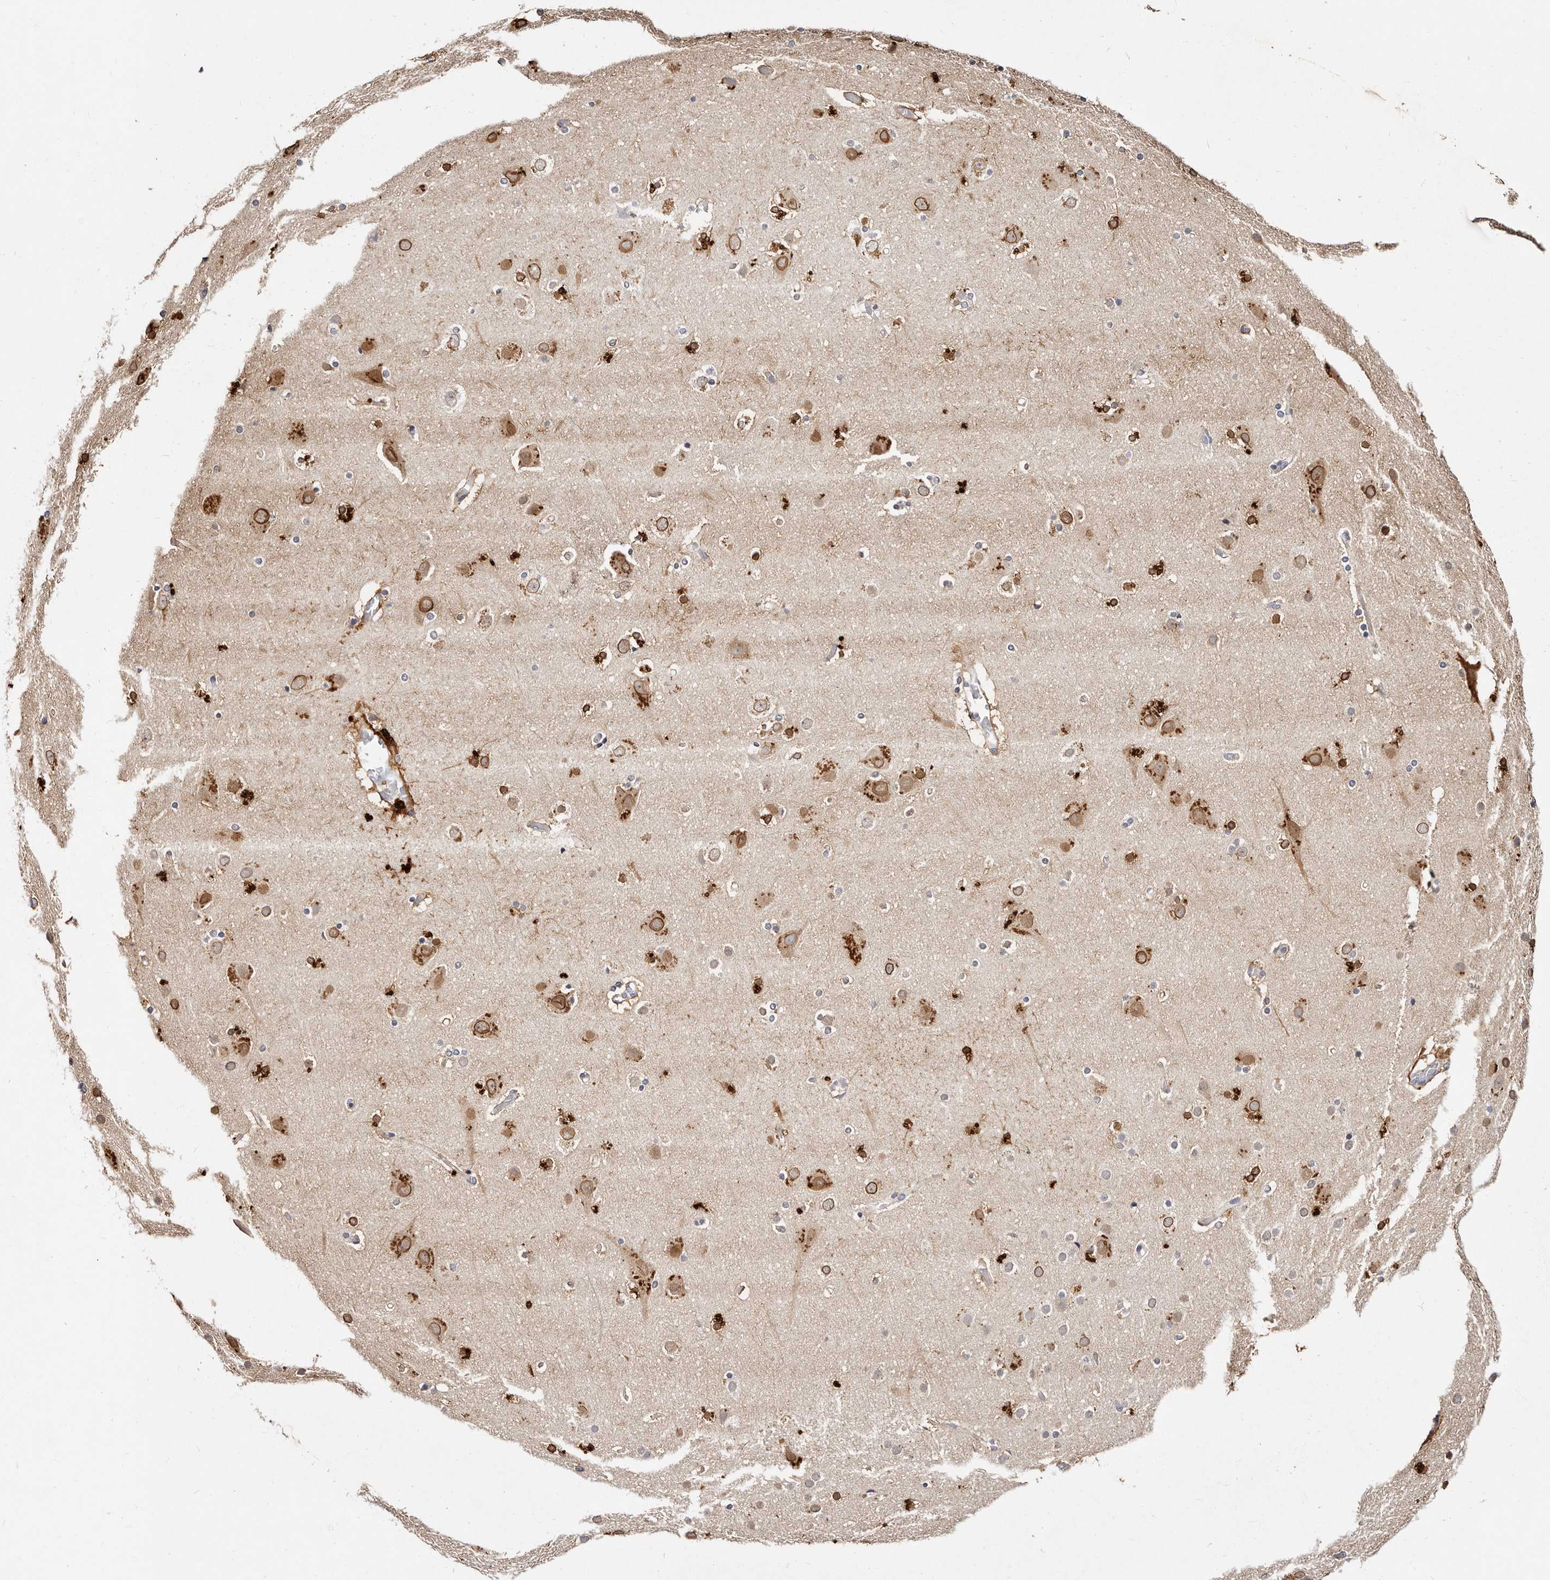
{"staining": {"intensity": "negative", "quantity": "none", "location": "none"}, "tissue": "cerebral cortex", "cell_type": "Endothelial cells", "image_type": "normal", "snomed": [{"axis": "morphology", "description": "Normal tissue, NOS"}, {"axis": "topography", "description": "Cerebral cortex"}], "caption": "High magnification brightfield microscopy of unremarkable cerebral cortex stained with DAB (brown) and counterstained with hematoxylin (blue): endothelial cells show no significant expression.", "gene": "MRPS33", "patient": {"sex": "male", "age": 57}}